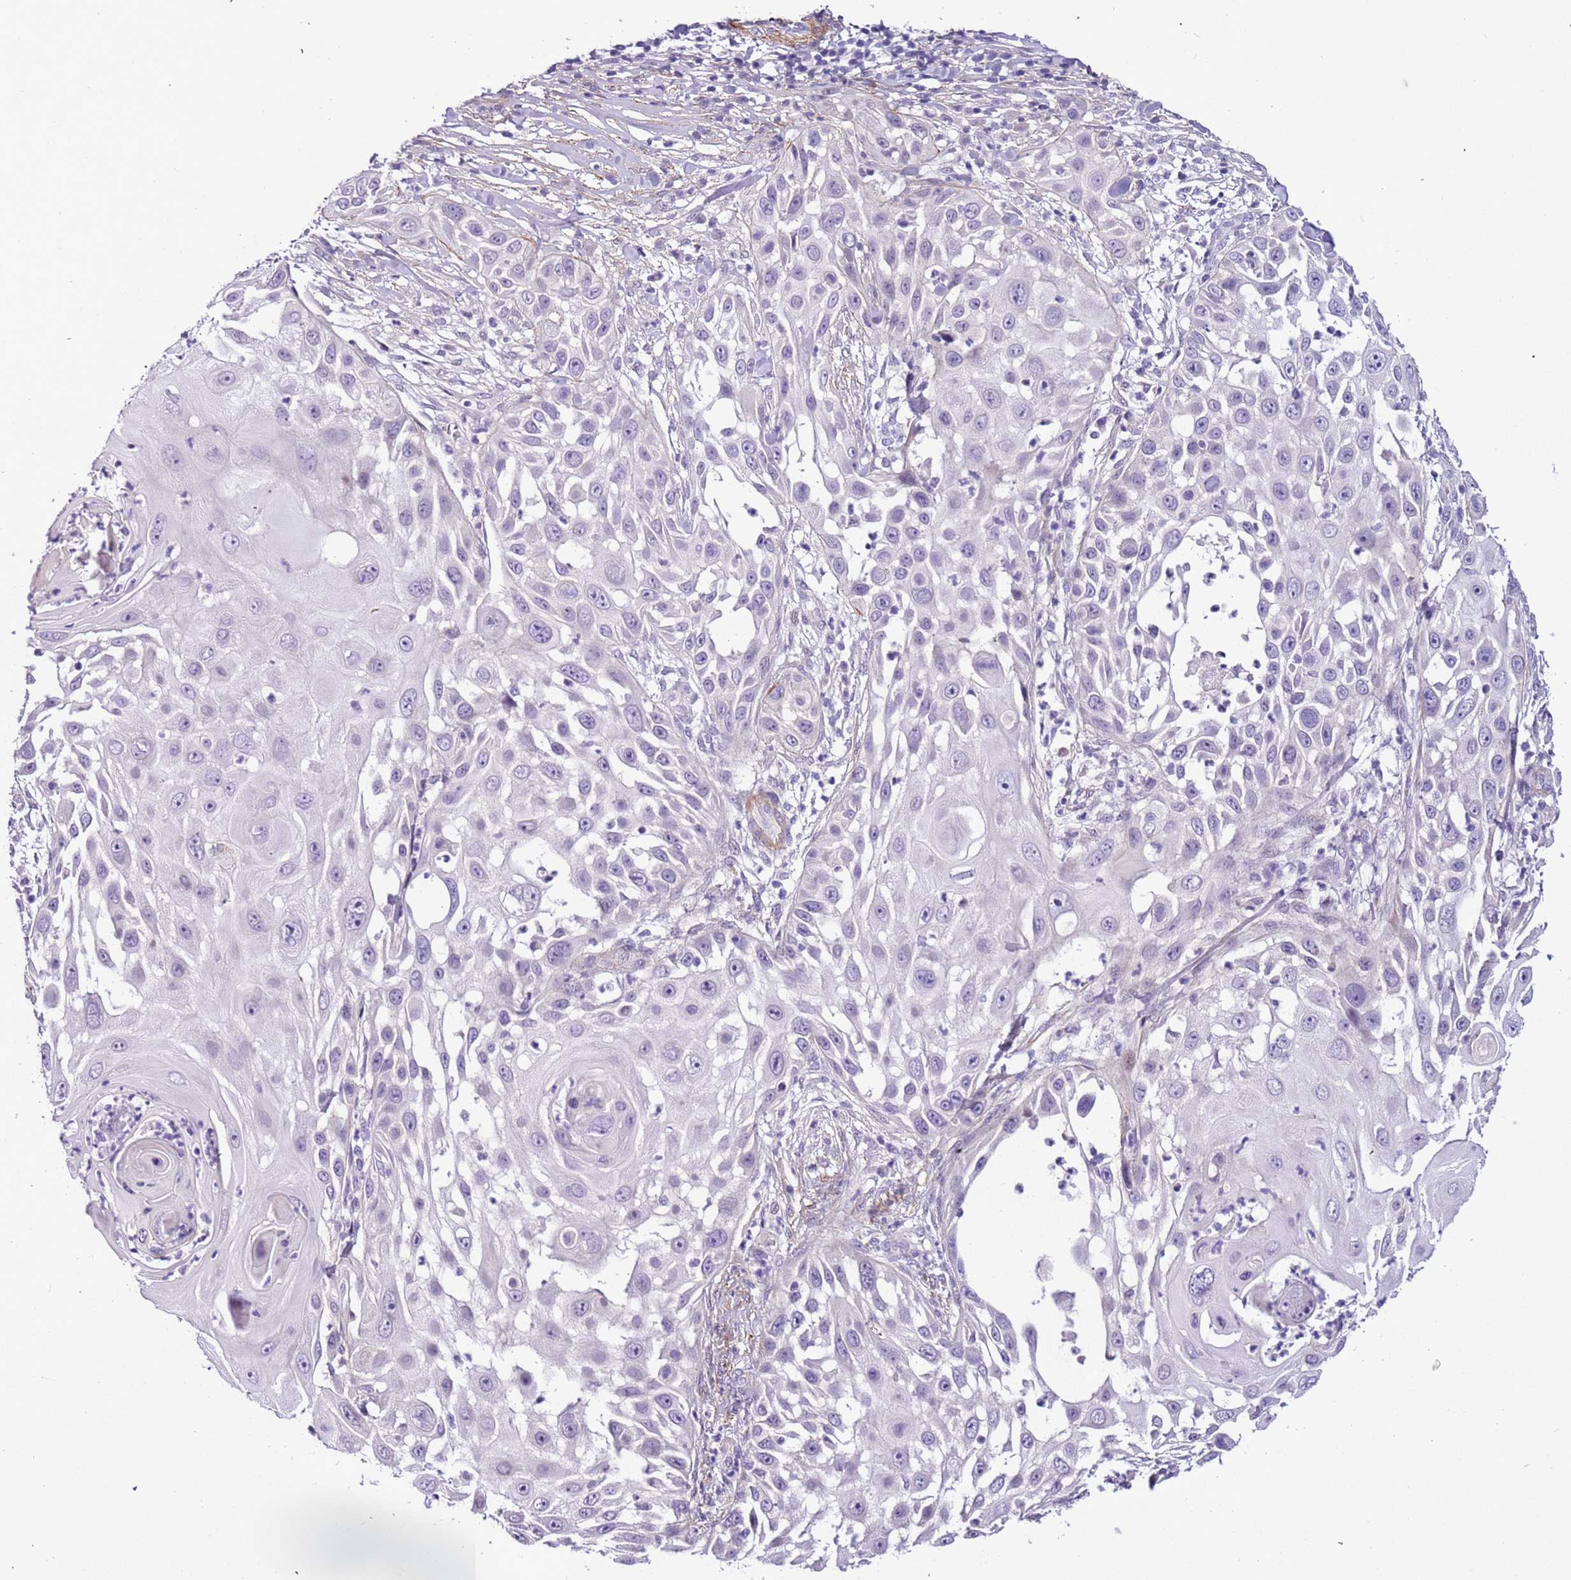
{"staining": {"intensity": "negative", "quantity": "none", "location": "none"}, "tissue": "skin cancer", "cell_type": "Tumor cells", "image_type": "cancer", "snomed": [{"axis": "morphology", "description": "Squamous cell carcinoma, NOS"}, {"axis": "topography", "description": "Skin"}], "caption": "Immunohistochemical staining of skin cancer (squamous cell carcinoma) shows no significant staining in tumor cells. (DAB IHC visualized using brightfield microscopy, high magnification).", "gene": "PLEKHH1", "patient": {"sex": "female", "age": 44}}